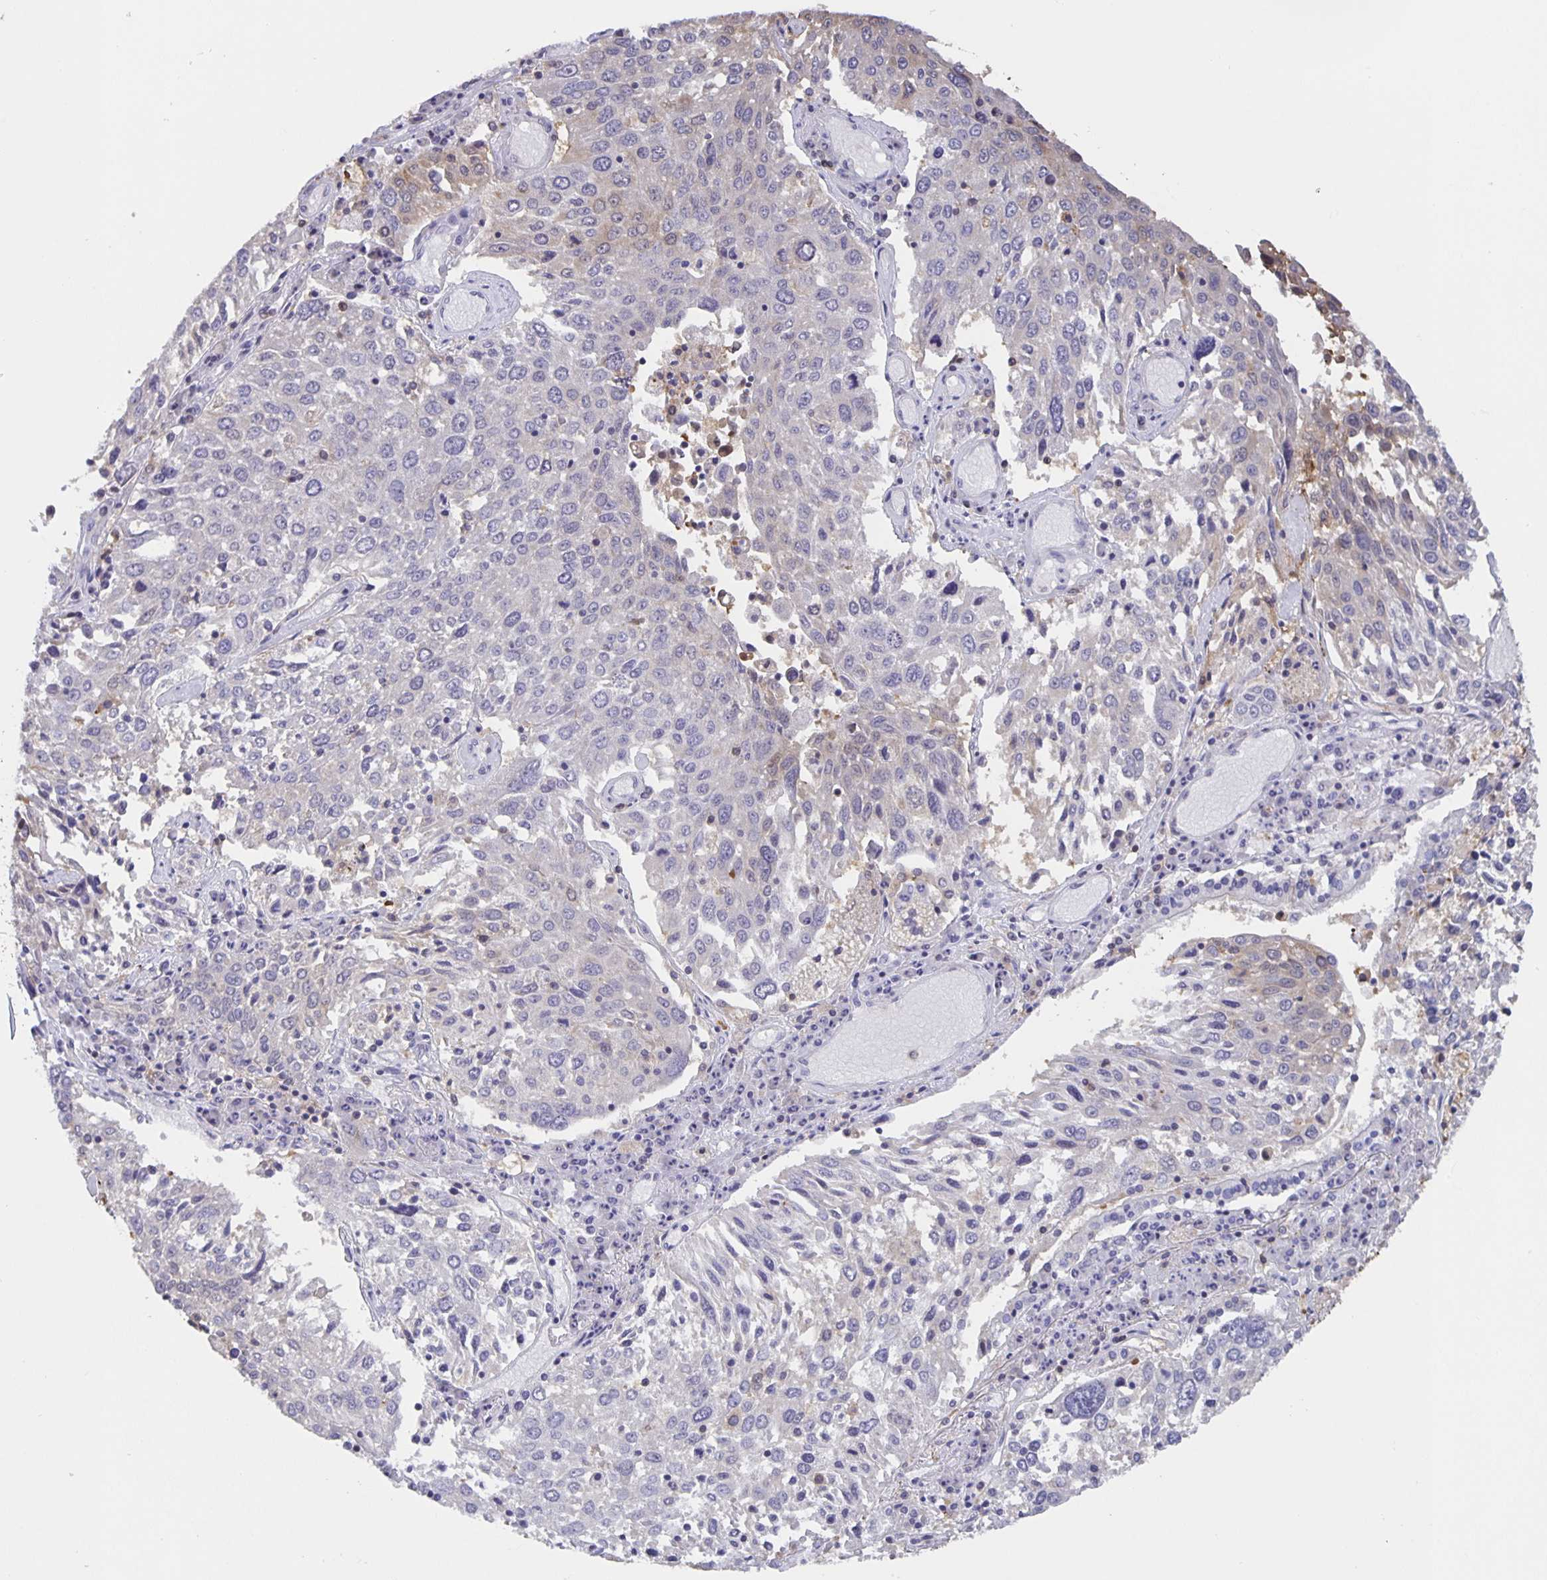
{"staining": {"intensity": "negative", "quantity": "none", "location": "none"}, "tissue": "lung cancer", "cell_type": "Tumor cells", "image_type": "cancer", "snomed": [{"axis": "morphology", "description": "Squamous cell carcinoma, NOS"}, {"axis": "topography", "description": "Lung"}], "caption": "A high-resolution photomicrograph shows IHC staining of lung squamous cell carcinoma, which exhibits no significant staining in tumor cells.", "gene": "MARCHF6", "patient": {"sex": "male", "age": 65}}